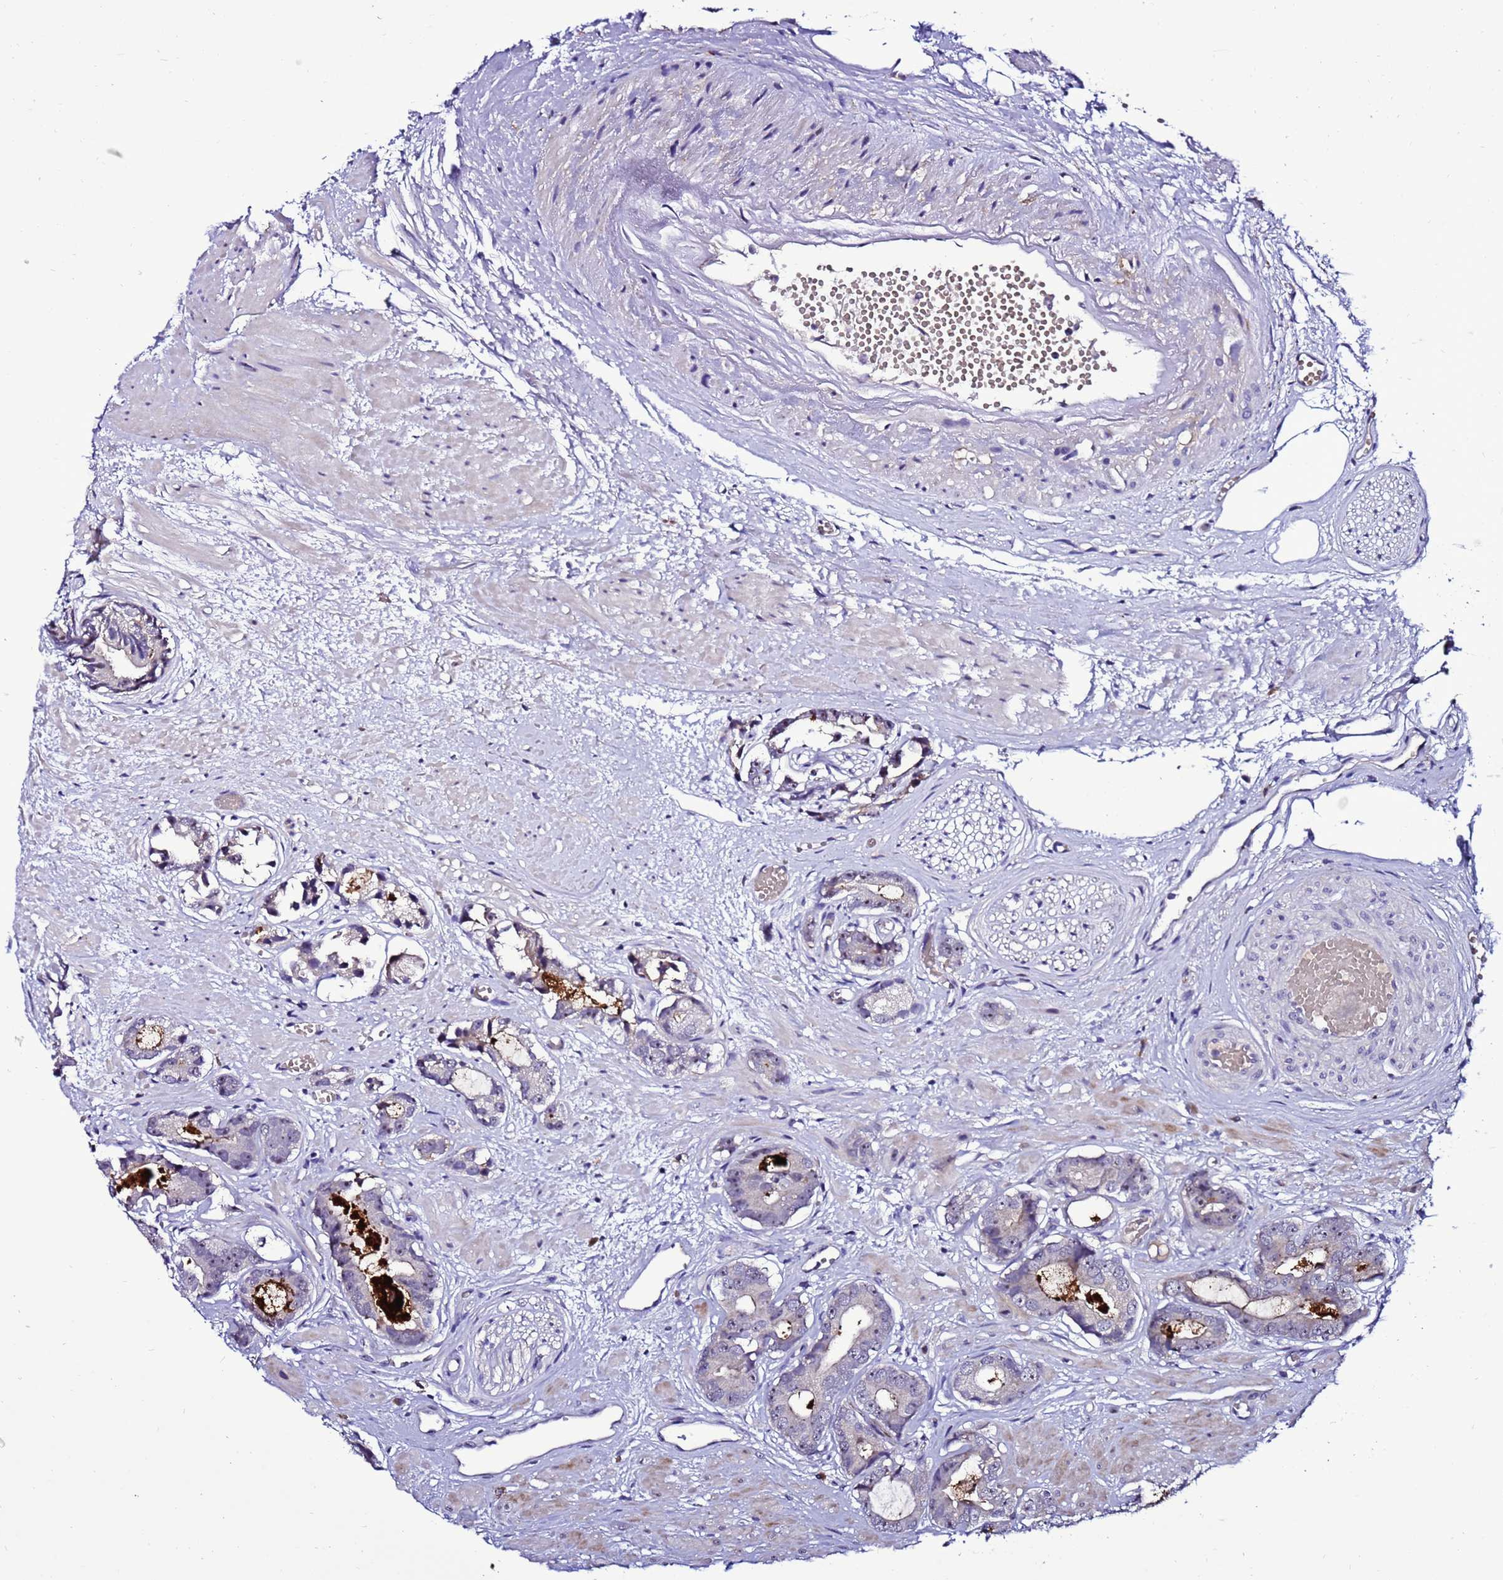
{"staining": {"intensity": "negative", "quantity": "none", "location": "none"}, "tissue": "prostate cancer", "cell_type": "Tumor cells", "image_type": "cancer", "snomed": [{"axis": "morphology", "description": "Adenocarcinoma, Low grade"}, {"axis": "topography", "description": "Prostate"}], "caption": "This is a histopathology image of IHC staining of prostate cancer (adenocarcinoma (low-grade)), which shows no expression in tumor cells.", "gene": "C19orf47", "patient": {"sex": "male", "age": 64}}